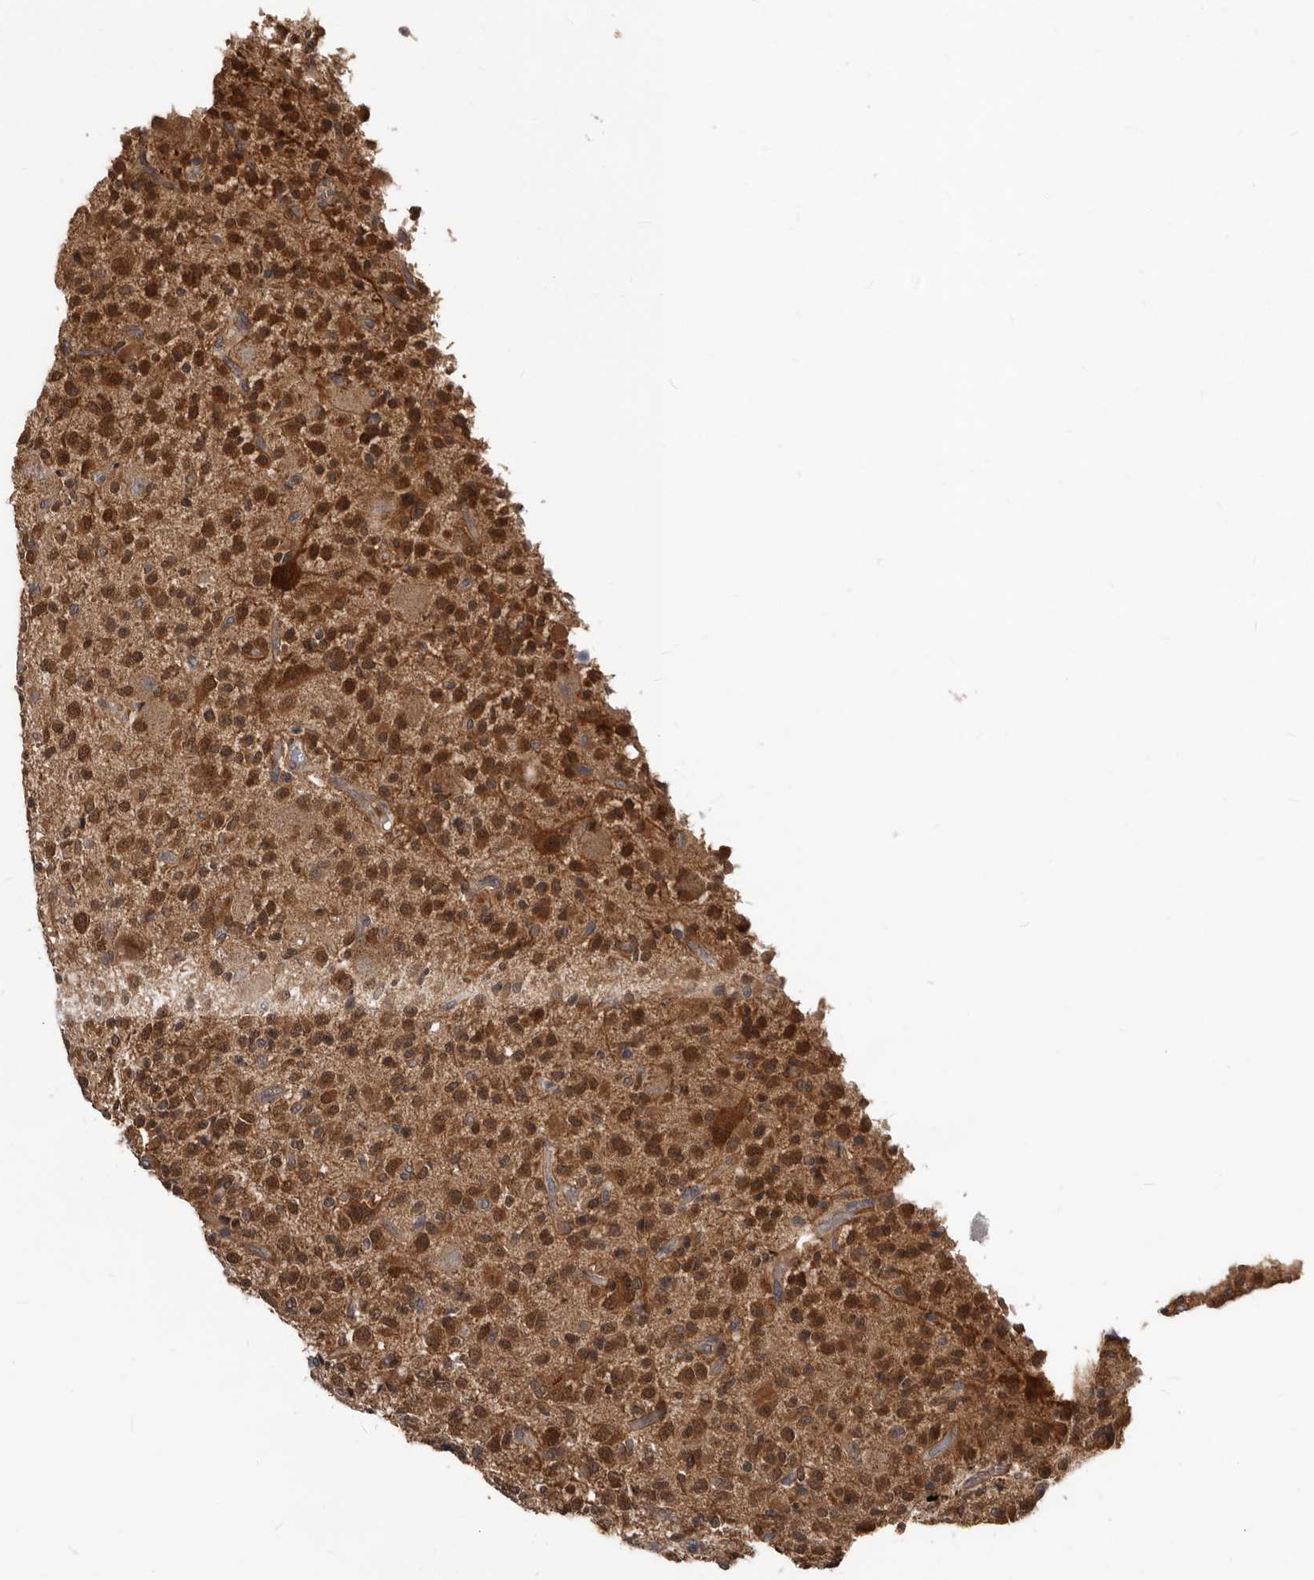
{"staining": {"intensity": "moderate", "quantity": ">75%", "location": "cytoplasmic/membranous"}, "tissue": "glioma", "cell_type": "Tumor cells", "image_type": "cancer", "snomed": [{"axis": "morphology", "description": "Glioma, malignant, High grade"}, {"axis": "topography", "description": "Brain"}], "caption": "Immunohistochemical staining of glioma shows medium levels of moderate cytoplasmic/membranous positivity in about >75% of tumor cells.", "gene": "PMVK", "patient": {"sex": "male", "age": 34}}